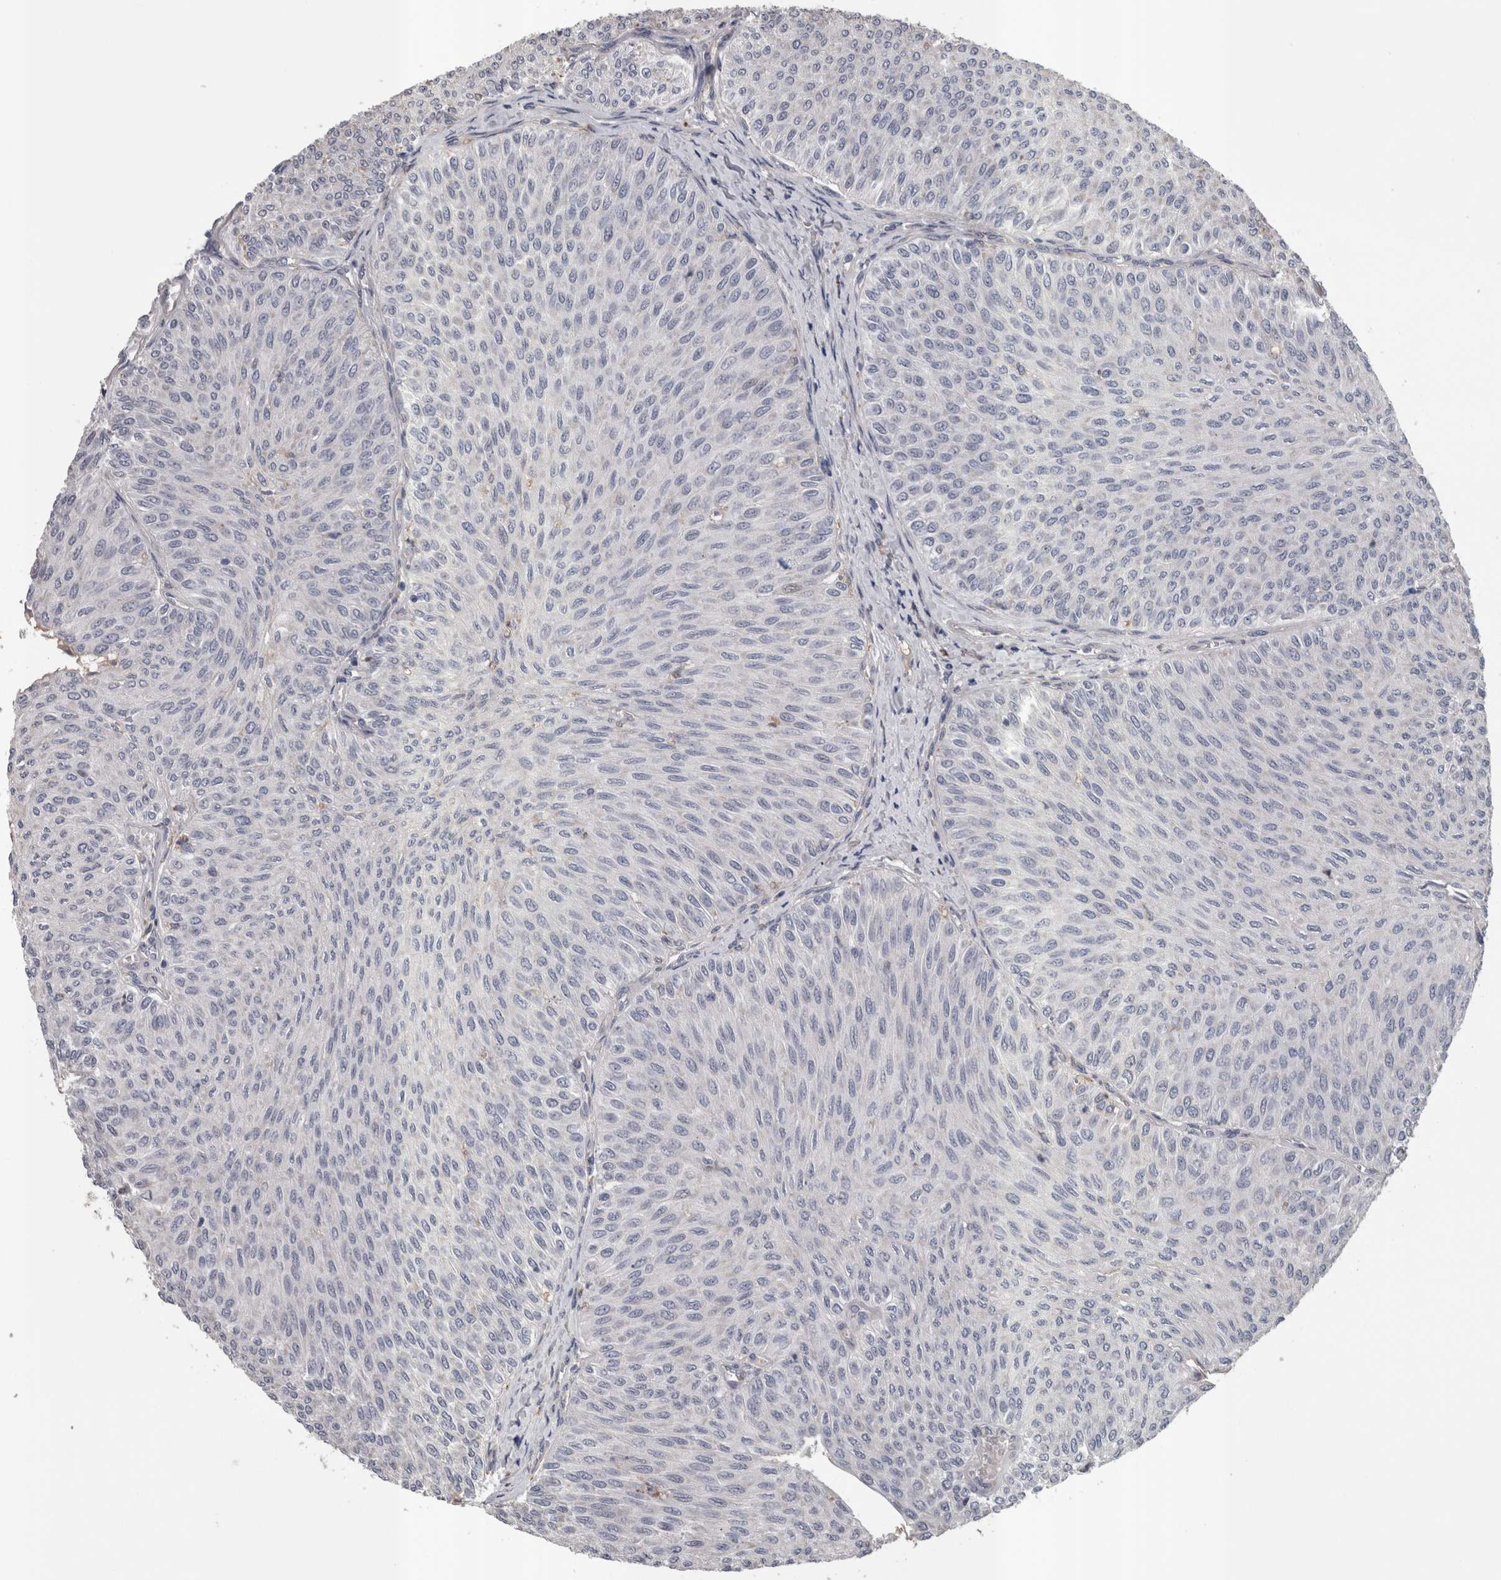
{"staining": {"intensity": "negative", "quantity": "none", "location": "none"}, "tissue": "urothelial cancer", "cell_type": "Tumor cells", "image_type": "cancer", "snomed": [{"axis": "morphology", "description": "Urothelial carcinoma, Low grade"}, {"axis": "topography", "description": "Urinary bladder"}], "caption": "Micrograph shows no significant protein staining in tumor cells of urothelial cancer. Nuclei are stained in blue.", "gene": "STC1", "patient": {"sex": "male", "age": 78}}